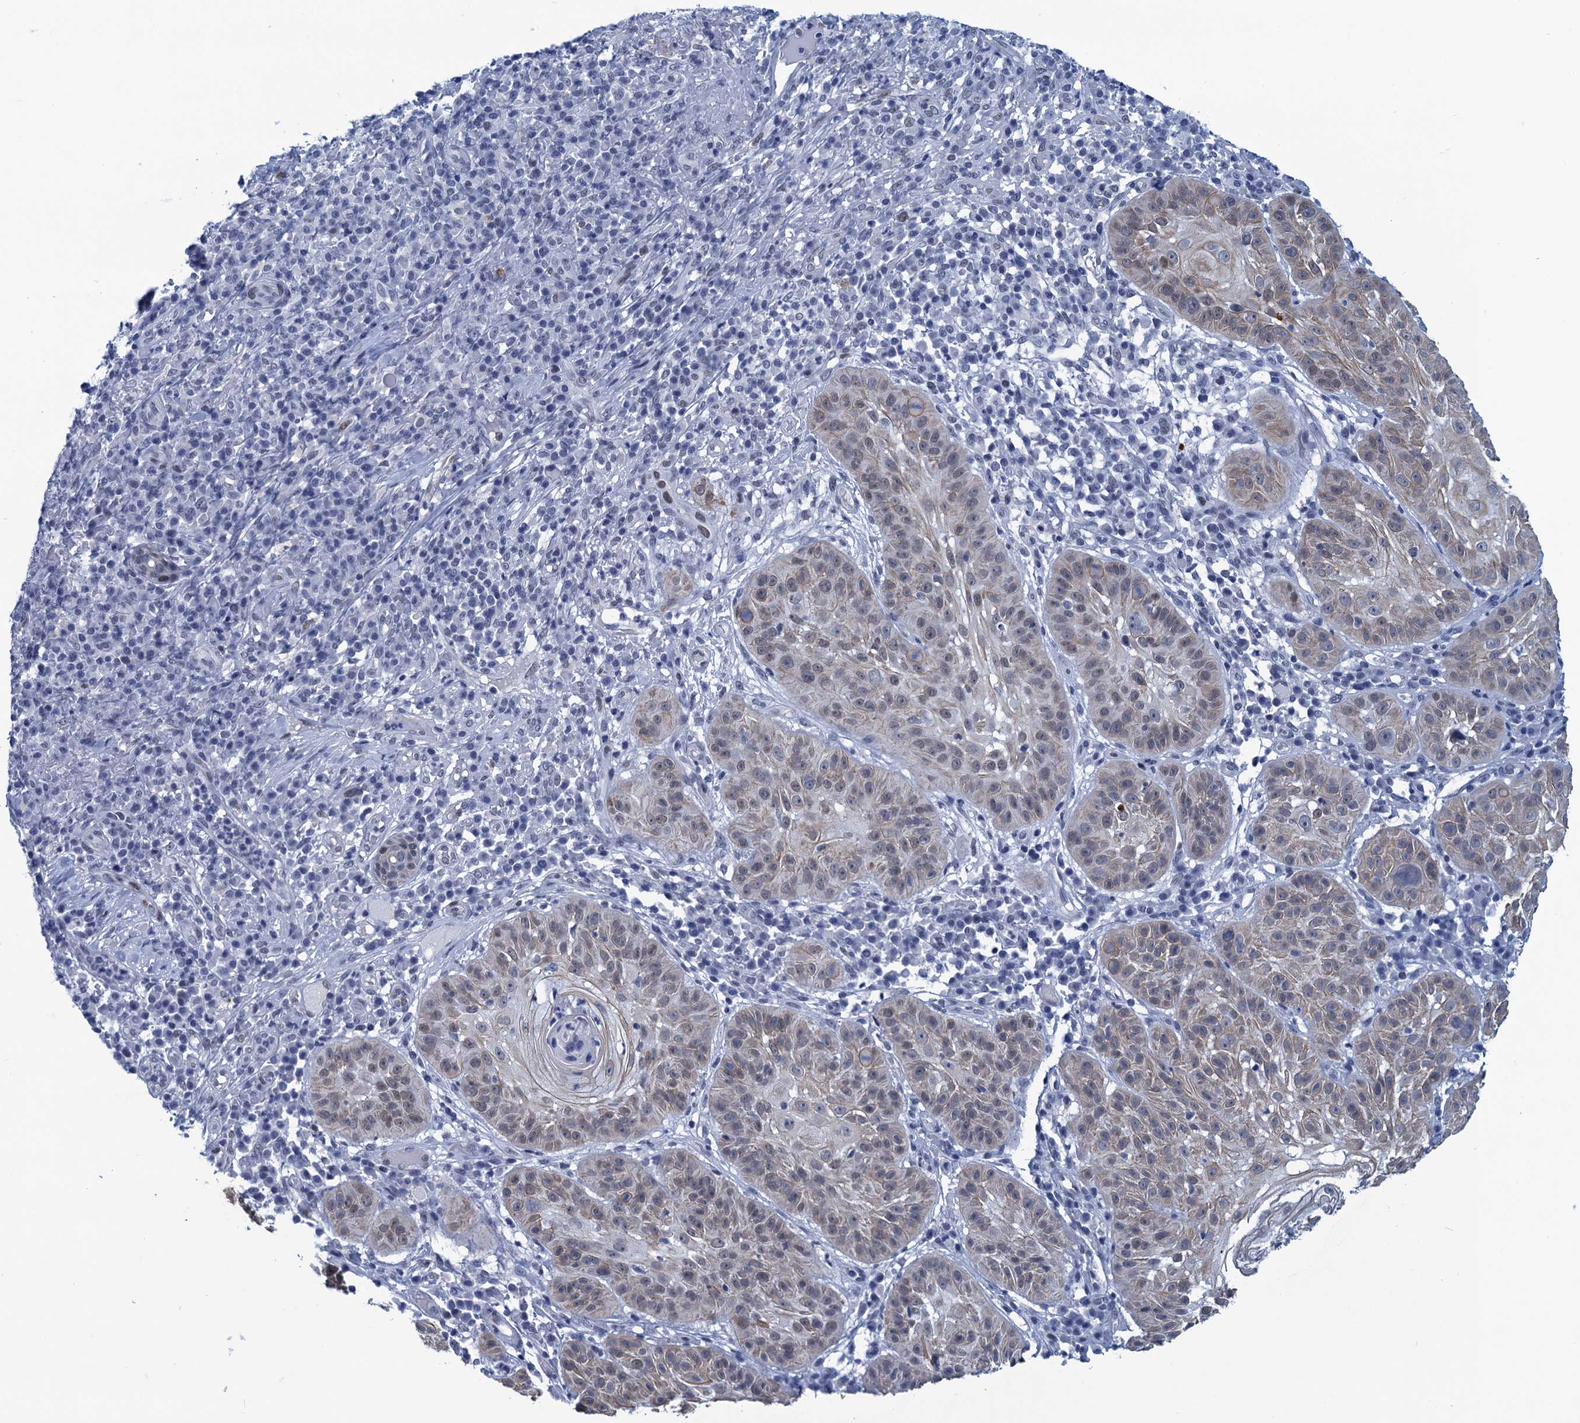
{"staining": {"intensity": "moderate", "quantity": "25%-75%", "location": "cytoplasmic/membranous"}, "tissue": "skin cancer", "cell_type": "Tumor cells", "image_type": "cancer", "snomed": [{"axis": "morphology", "description": "Normal tissue, NOS"}, {"axis": "morphology", "description": "Basal cell carcinoma"}, {"axis": "topography", "description": "Skin"}], "caption": "Skin cancer (basal cell carcinoma) tissue shows moderate cytoplasmic/membranous staining in about 25%-75% of tumor cells, visualized by immunohistochemistry.", "gene": "GINS3", "patient": {"sex": "male", "age": 93}}